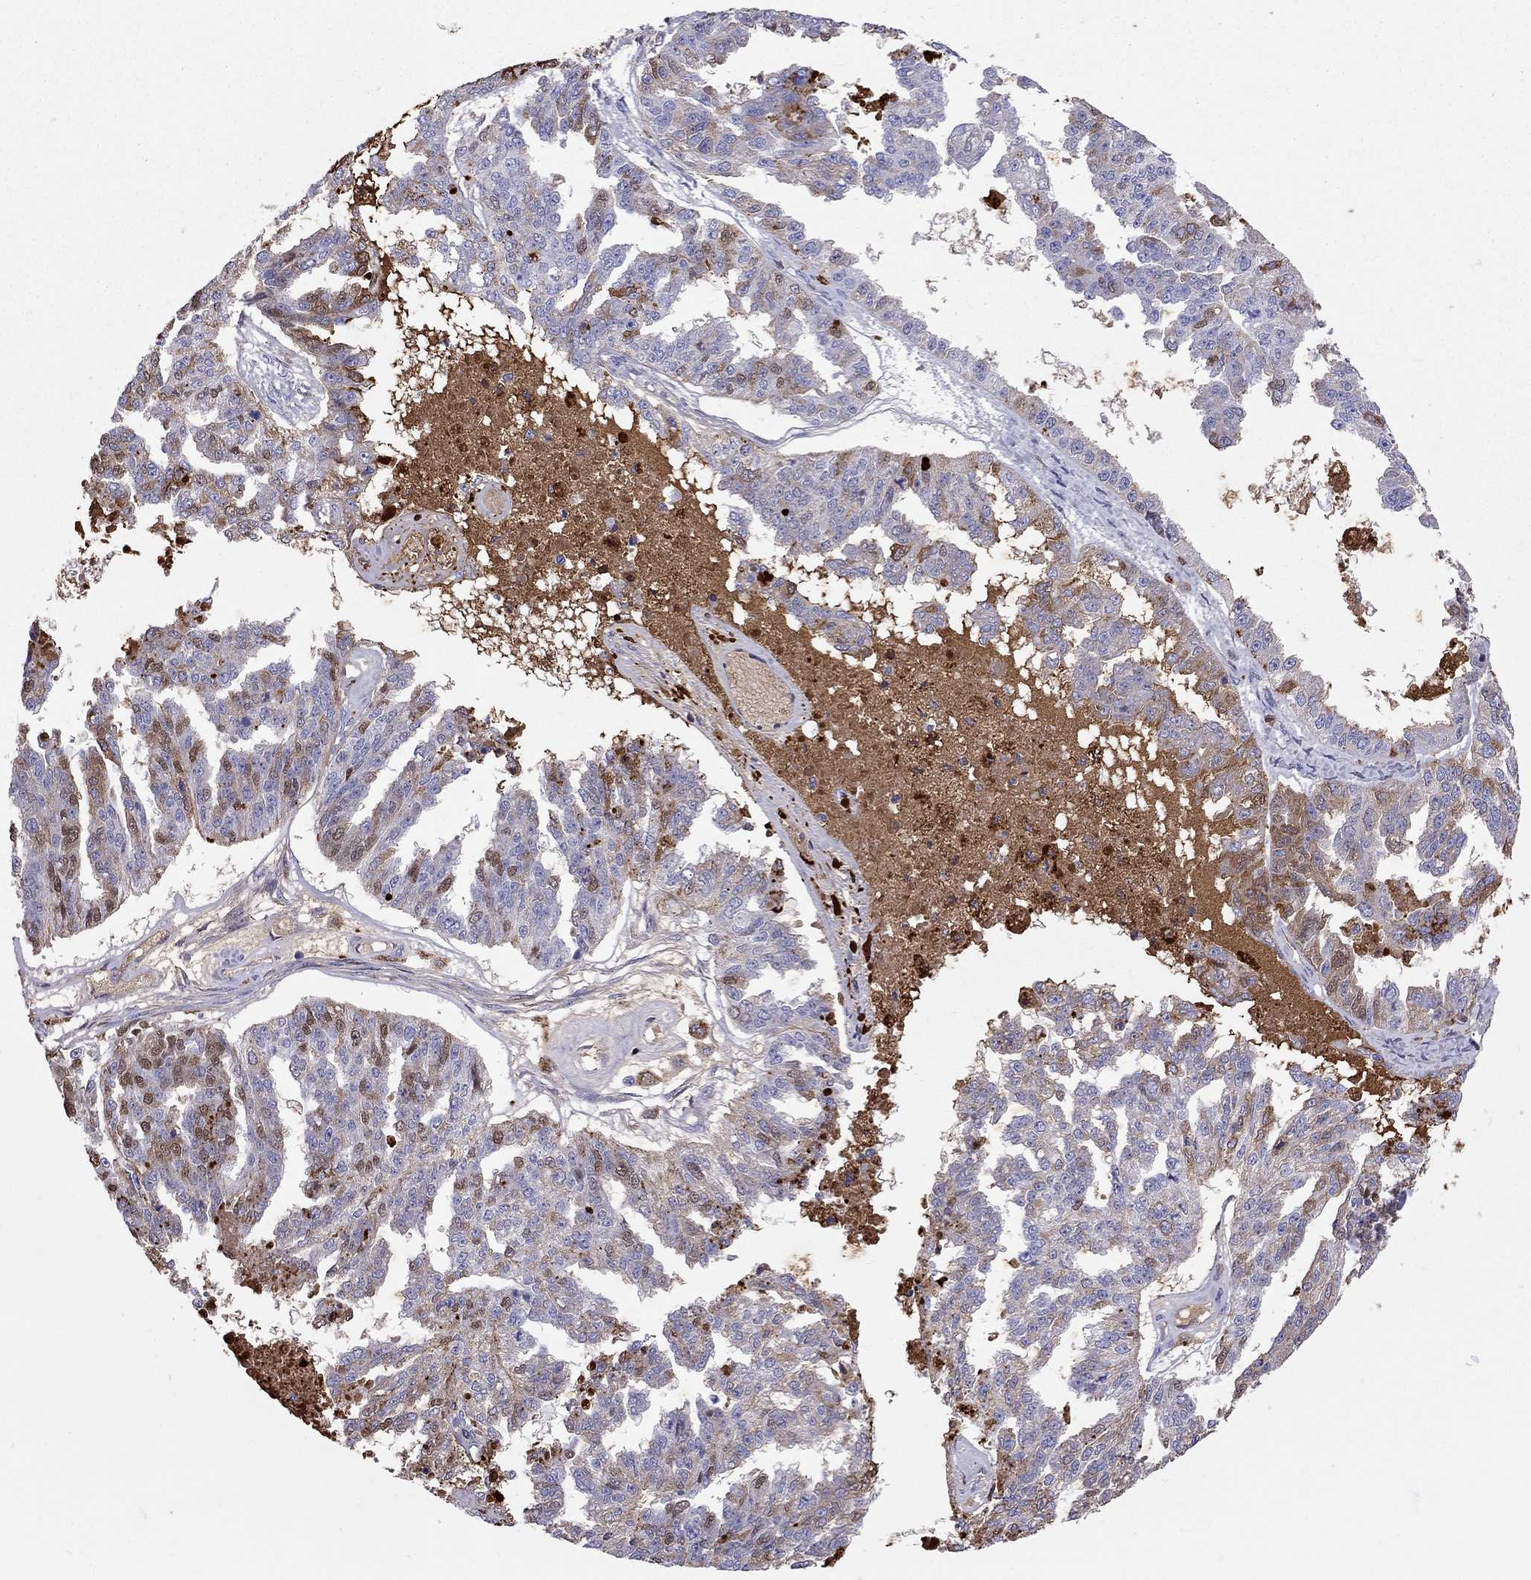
{"staining": {"intensity": "moderate", "quantity": "<25%", "location": "cytoplasmic/membranous,nuclear"}, "tissue": "ovarian cancer", "cell_type": "Tumor cells", "image_type": "cancer", "snomed": [{"axis": "morphology", "description": "Cystadenocarcinoma, serous, NOS"}, {"axis": "topography", "description": "Ovary"}], "caption": "Ovarian serous cystadenocarcinoma stained with a protein marker demonstrates moderate staining in tumor cells.", "gene": "SERPINA3", "patient": {"sex": "female", "age": 58}}